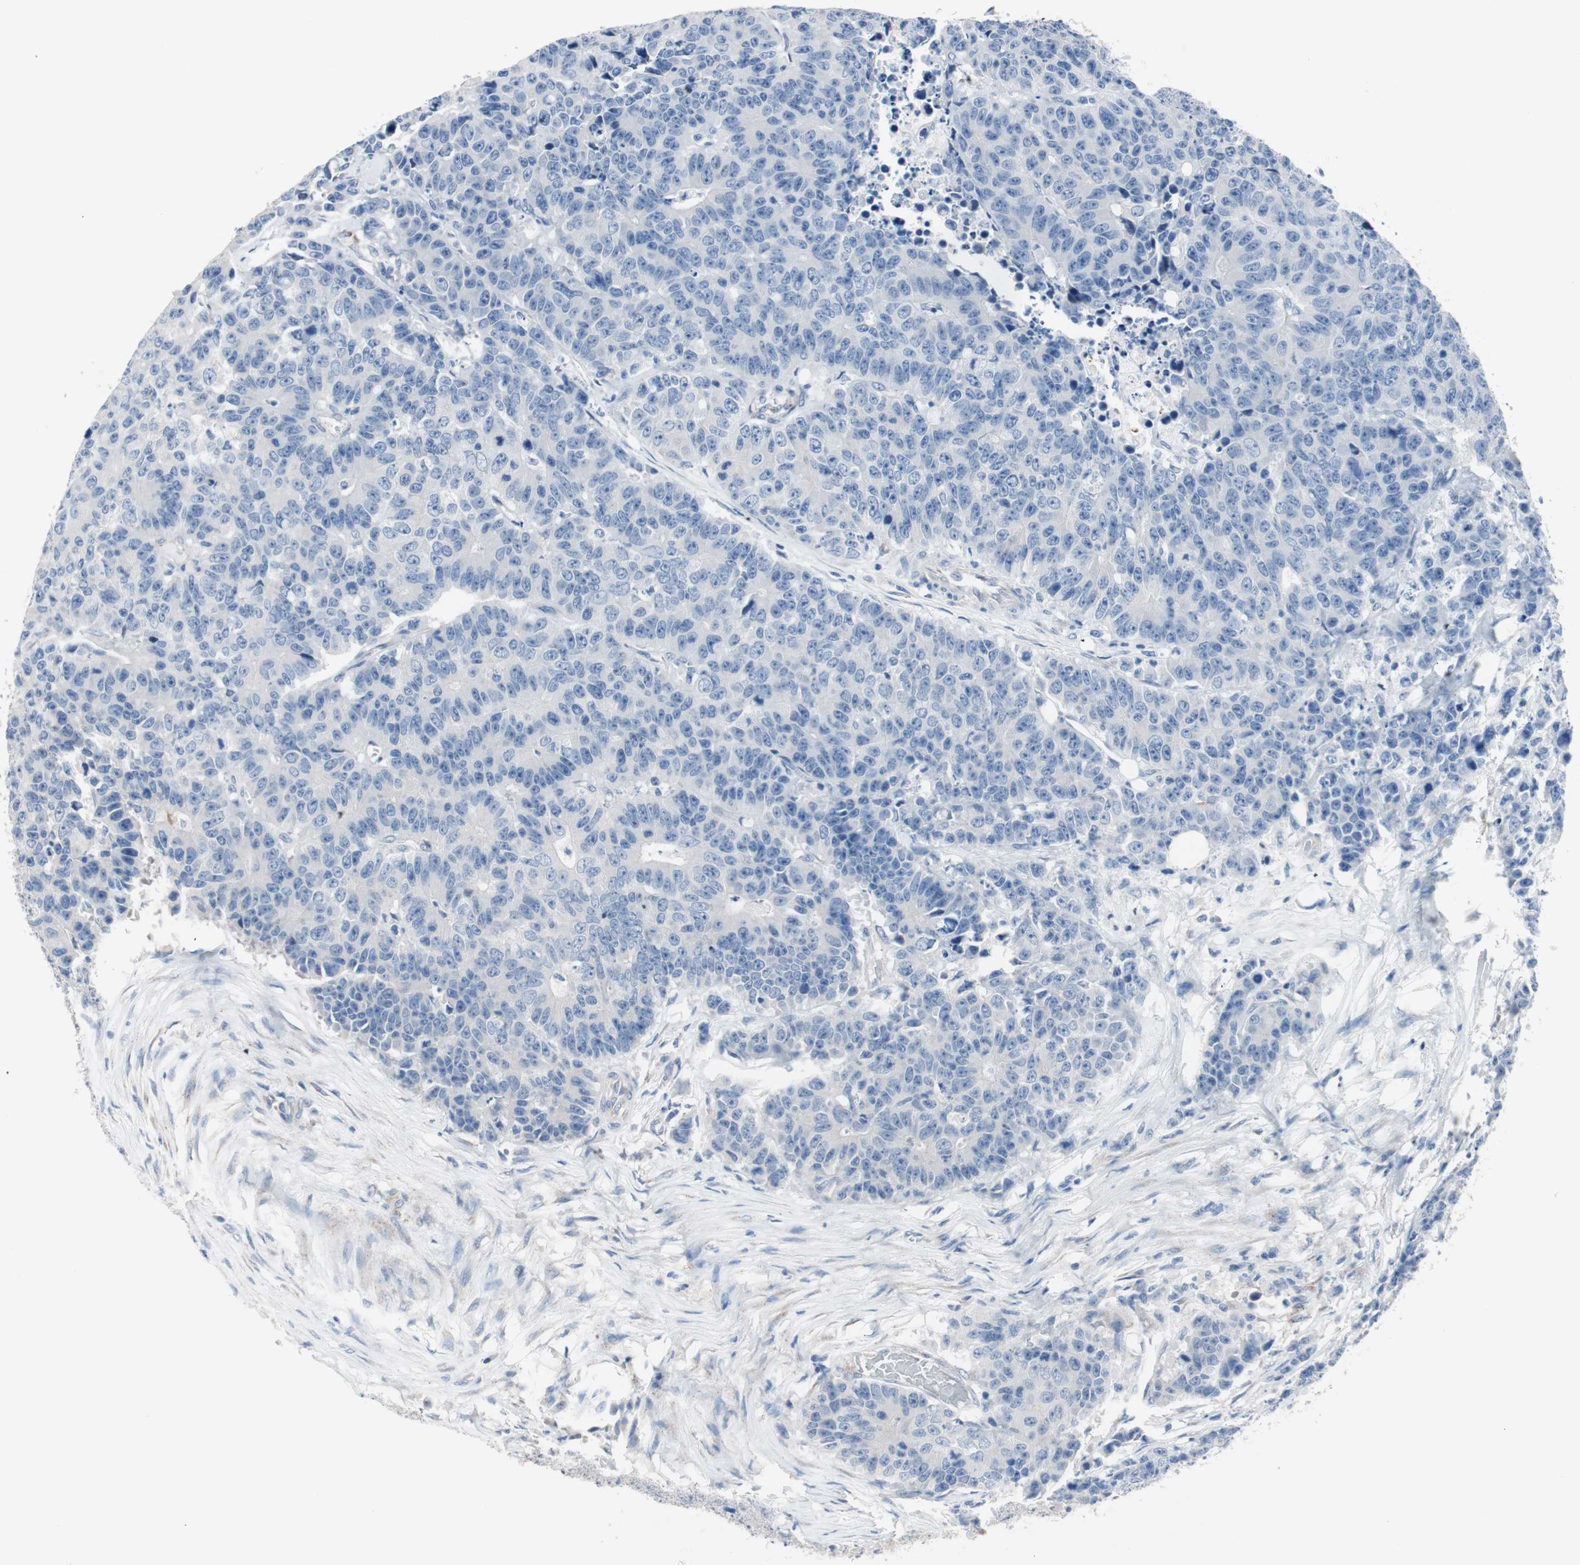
{"staining": {"intensity": "negative", "quantity": "none", "location": "none"}, "tissue": "colorectal cancer", "cell_type": "Tumor cells", "image_type": "cancer", "snomed": [{"axis": "morphology", "description": "Adenocarcinoma, NOS"}, {"axis": "topography", "description": "Colon"}], "caption": "Human colorectal cancer stained for a protein using immunohistochemistry (IHC) shows no positivity in tumor cells.", "gene": "ULBP1", "patient": {"sex": "female", "age": 86}}